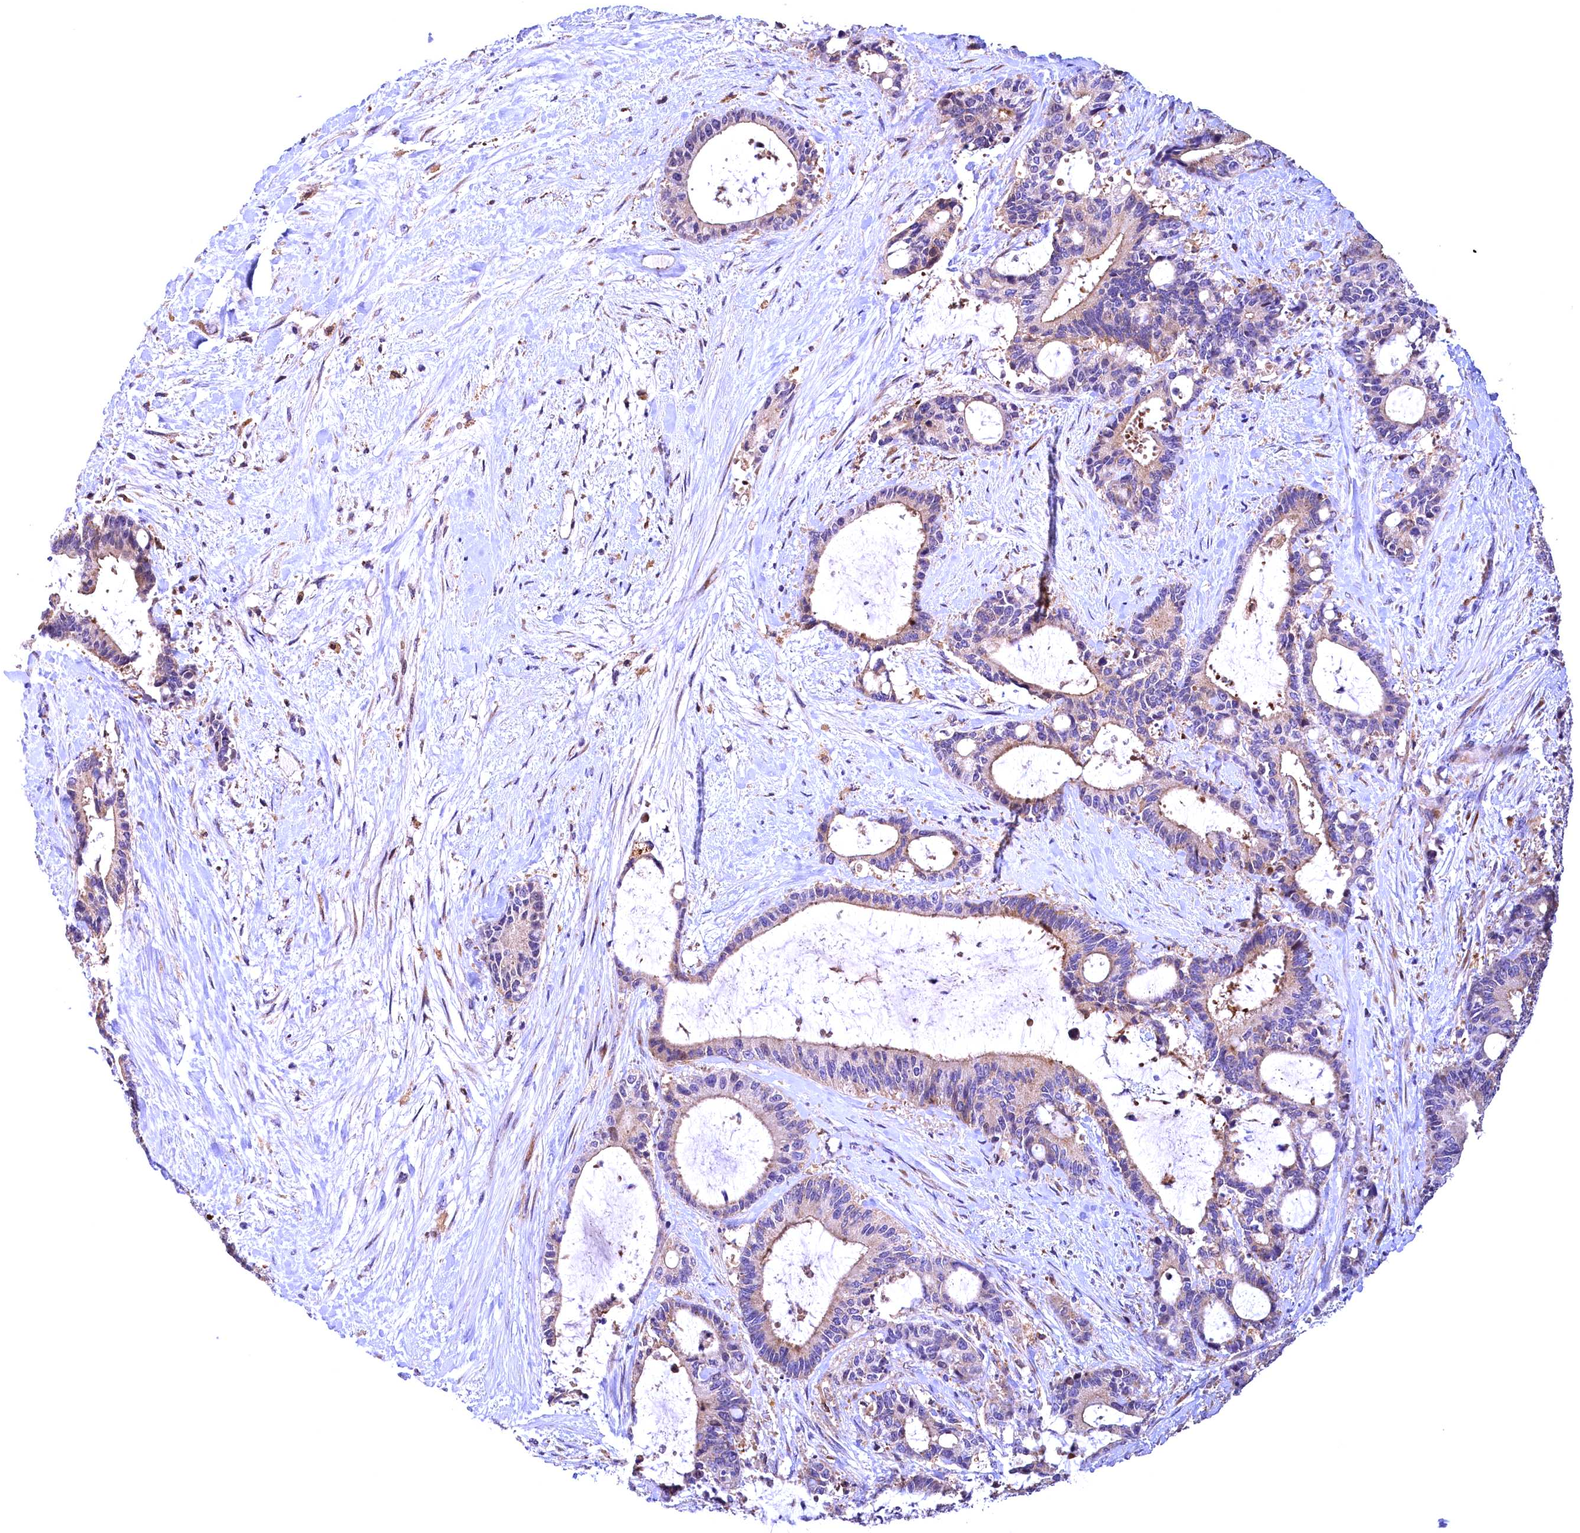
{"staining": {"intensity": "weak", "quantity": "<25%", "location": "cytoplasmic/membranous"}, "tissue": "liver cancer", "cell_type": "Tumor cells", "image_type": "cancer", "snomed": [{"axis": "morphology", "description": "Normal tissue, NOS"}, {"axis": "morphology", "description": "Cholangiocarcinoma"}, {"axis": "topography", "description": "Liver"}, {"axis": "topography", "description": "Peripheral nerve tissue"}], "caption": "Tumor cells show no significant protein expression in liver cancer (cholangiocarcinoma). (Brightfield microscopy of DAB IHC at high magnification).", "gene": "NAIP", "patient": {"sex": "female", "age": 73}}